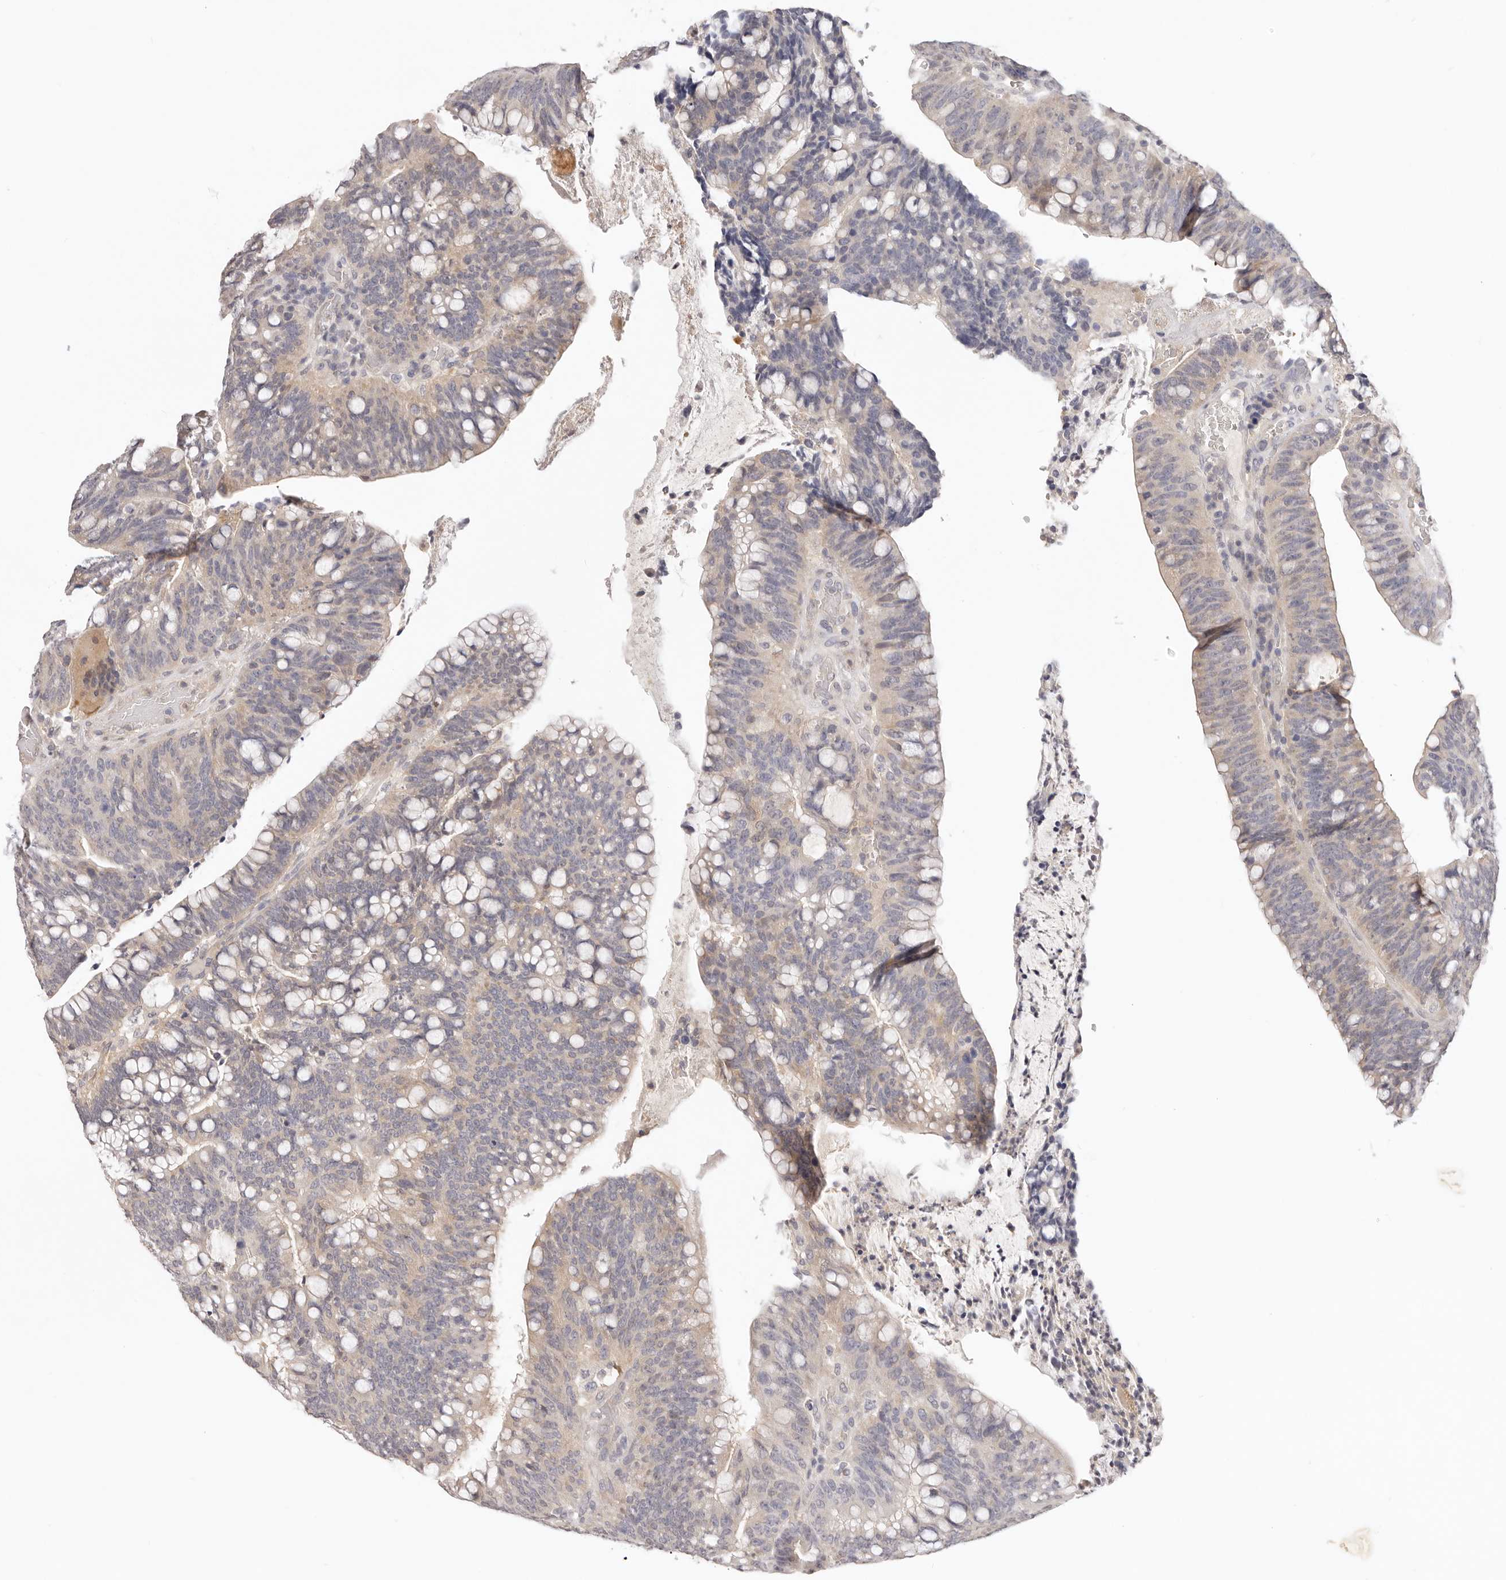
{"staining": {"intensity": "negative", "quantity": "none", "location": "none"}, "tissue": "colorectal cancer", "cell_type": "Tumor cells", "image_type": "cancer", "snomed": [{"axis": "morphology", "description": "Adenocarcinoma, NOS"}, {"axis": "topography", "description": "Colon"}], "caption": "IHC image of human colorectal cancer (adenocarcinoma) stained for a protein (brown), which displays no staining in tumor cells. The staining is performed using DAB brown chromogen with nuclei counter-stained in using hematoxylin.", "gene": "GGPS1", "patient": {"sex": "female", "age": 66}}